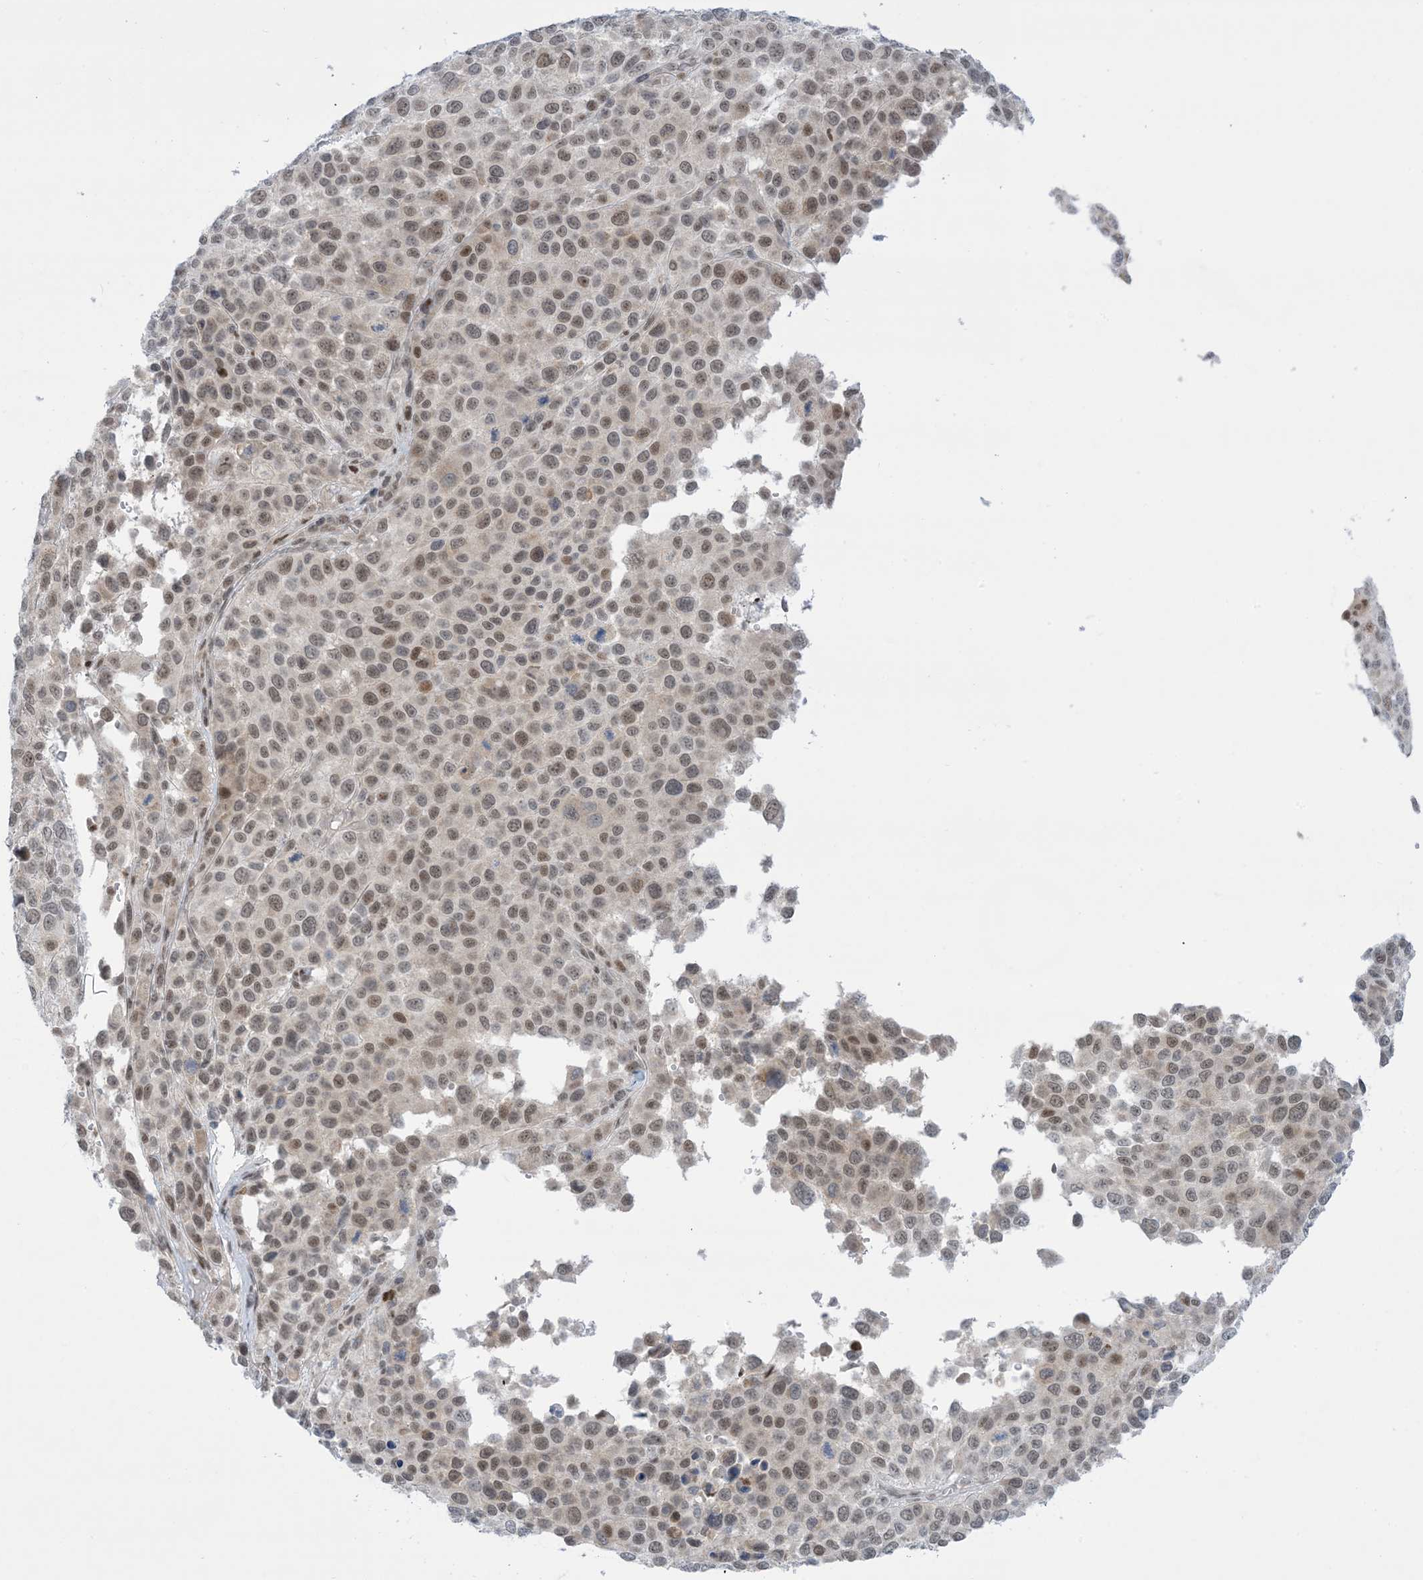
{"staining": {"intensity": "moderate", "quantity": ">75%", "location": "nuclear"}, "tissue": "melanoma", "cell_type": "Tumor cells", "image_type": "cancer", "snomed": [{"axis": "morphology", "description": "Malignant melanoma, NOS"}, {"axis": "topography", "description": "Skin of trunk"}], "caption": "Brown immunohistochemical staining in melanoma reveals moderate nuclear expression in about >75% of tumor cells.", "gene": "TFPT", "patient": {"sex": "male", "age": 71}}